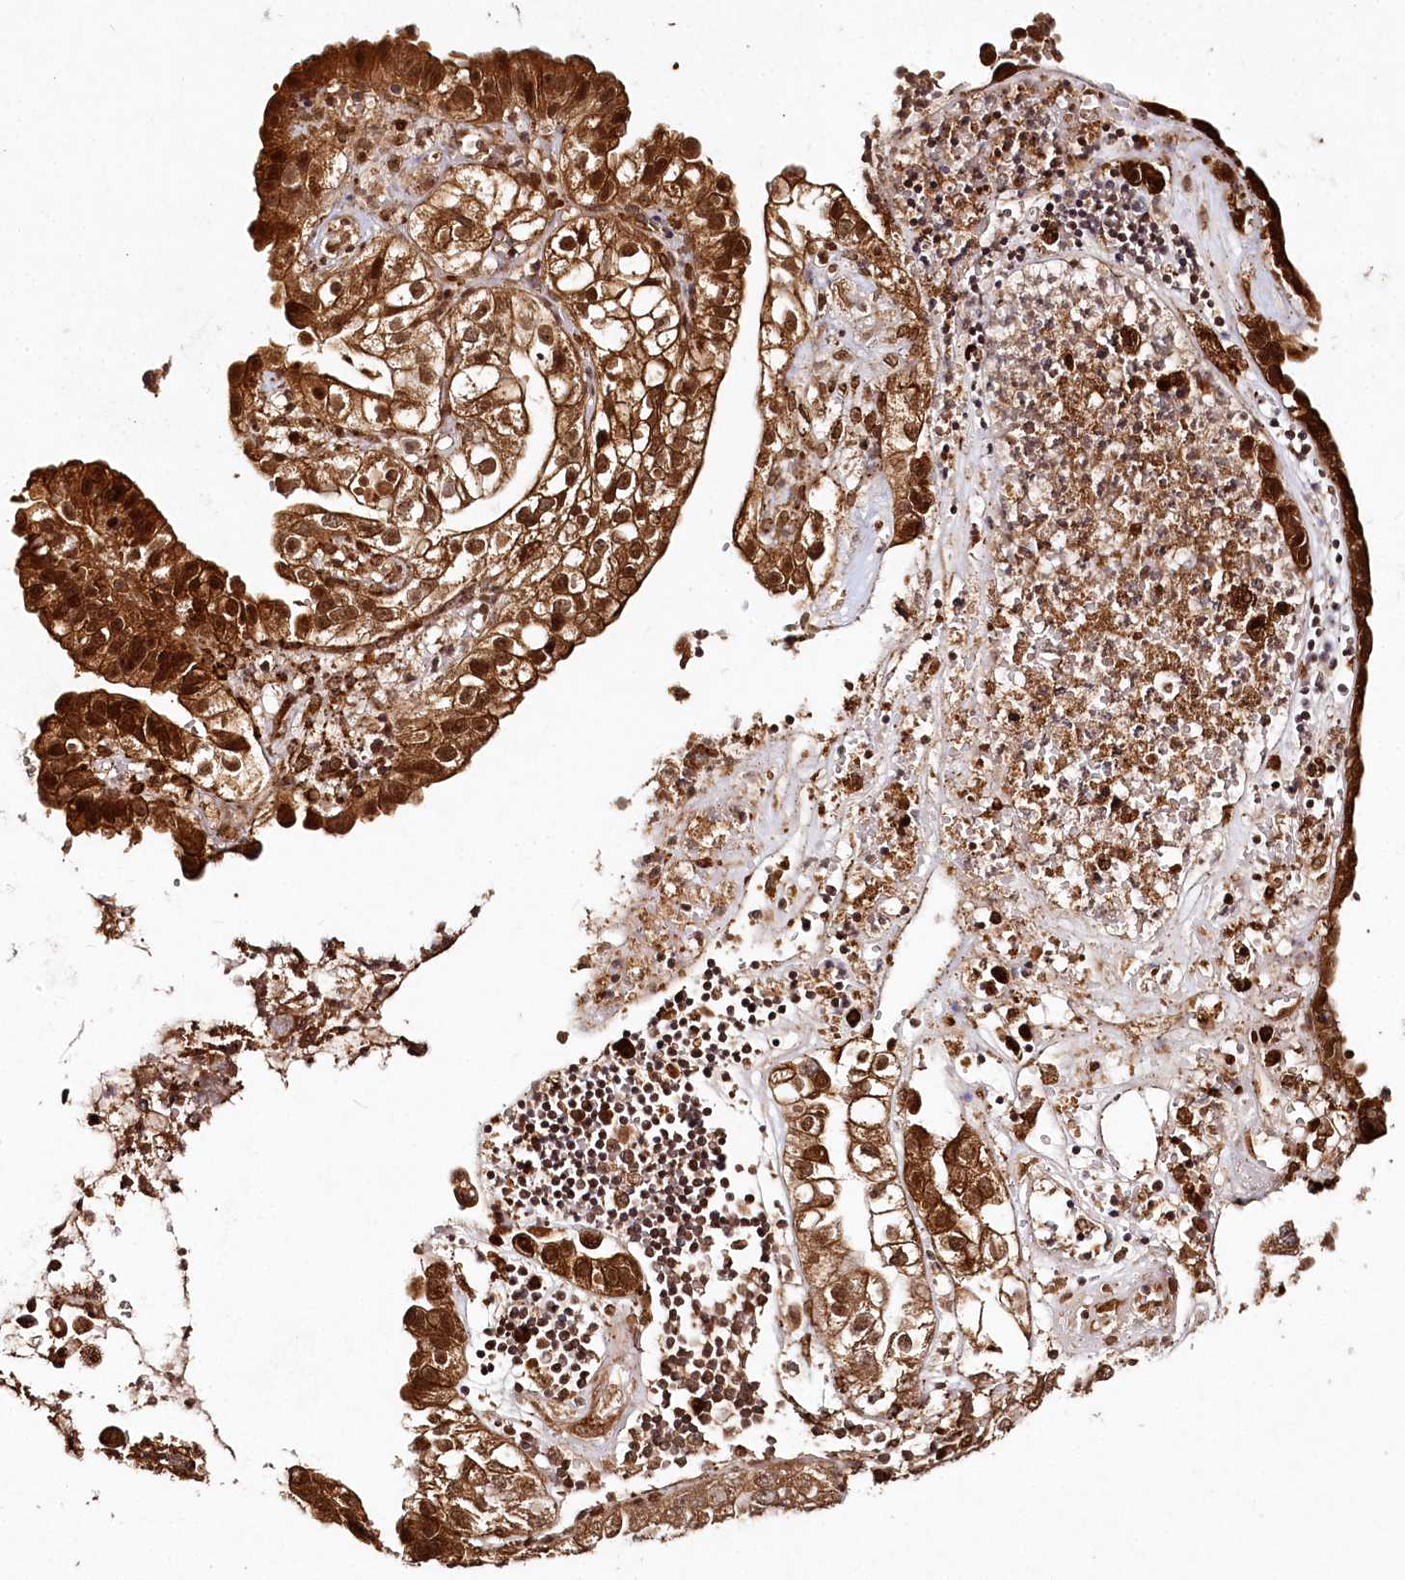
{"staining": {"intensity": "strong", "quantity": ">75%", "location": "cytoplasmic/membranous,nuclear"}, "tissue": "liver cancer", "cell_type": "Tumor cells", "image_type": "cancer", "snomed": [{"axis": "morphology", "description": "Cholangiocarcinoma"}, {"axis": "topography", "description": "Liver"}], "caption": "Liver cholangiocarcinoma stained with DAB immunohistochemistry displays high levels of strong cytoplasmic/membranous and nuclear staining in about >75% of tumor cells.", "gene": "ULK2", "patient": {"sex": "female", "age": 79}}